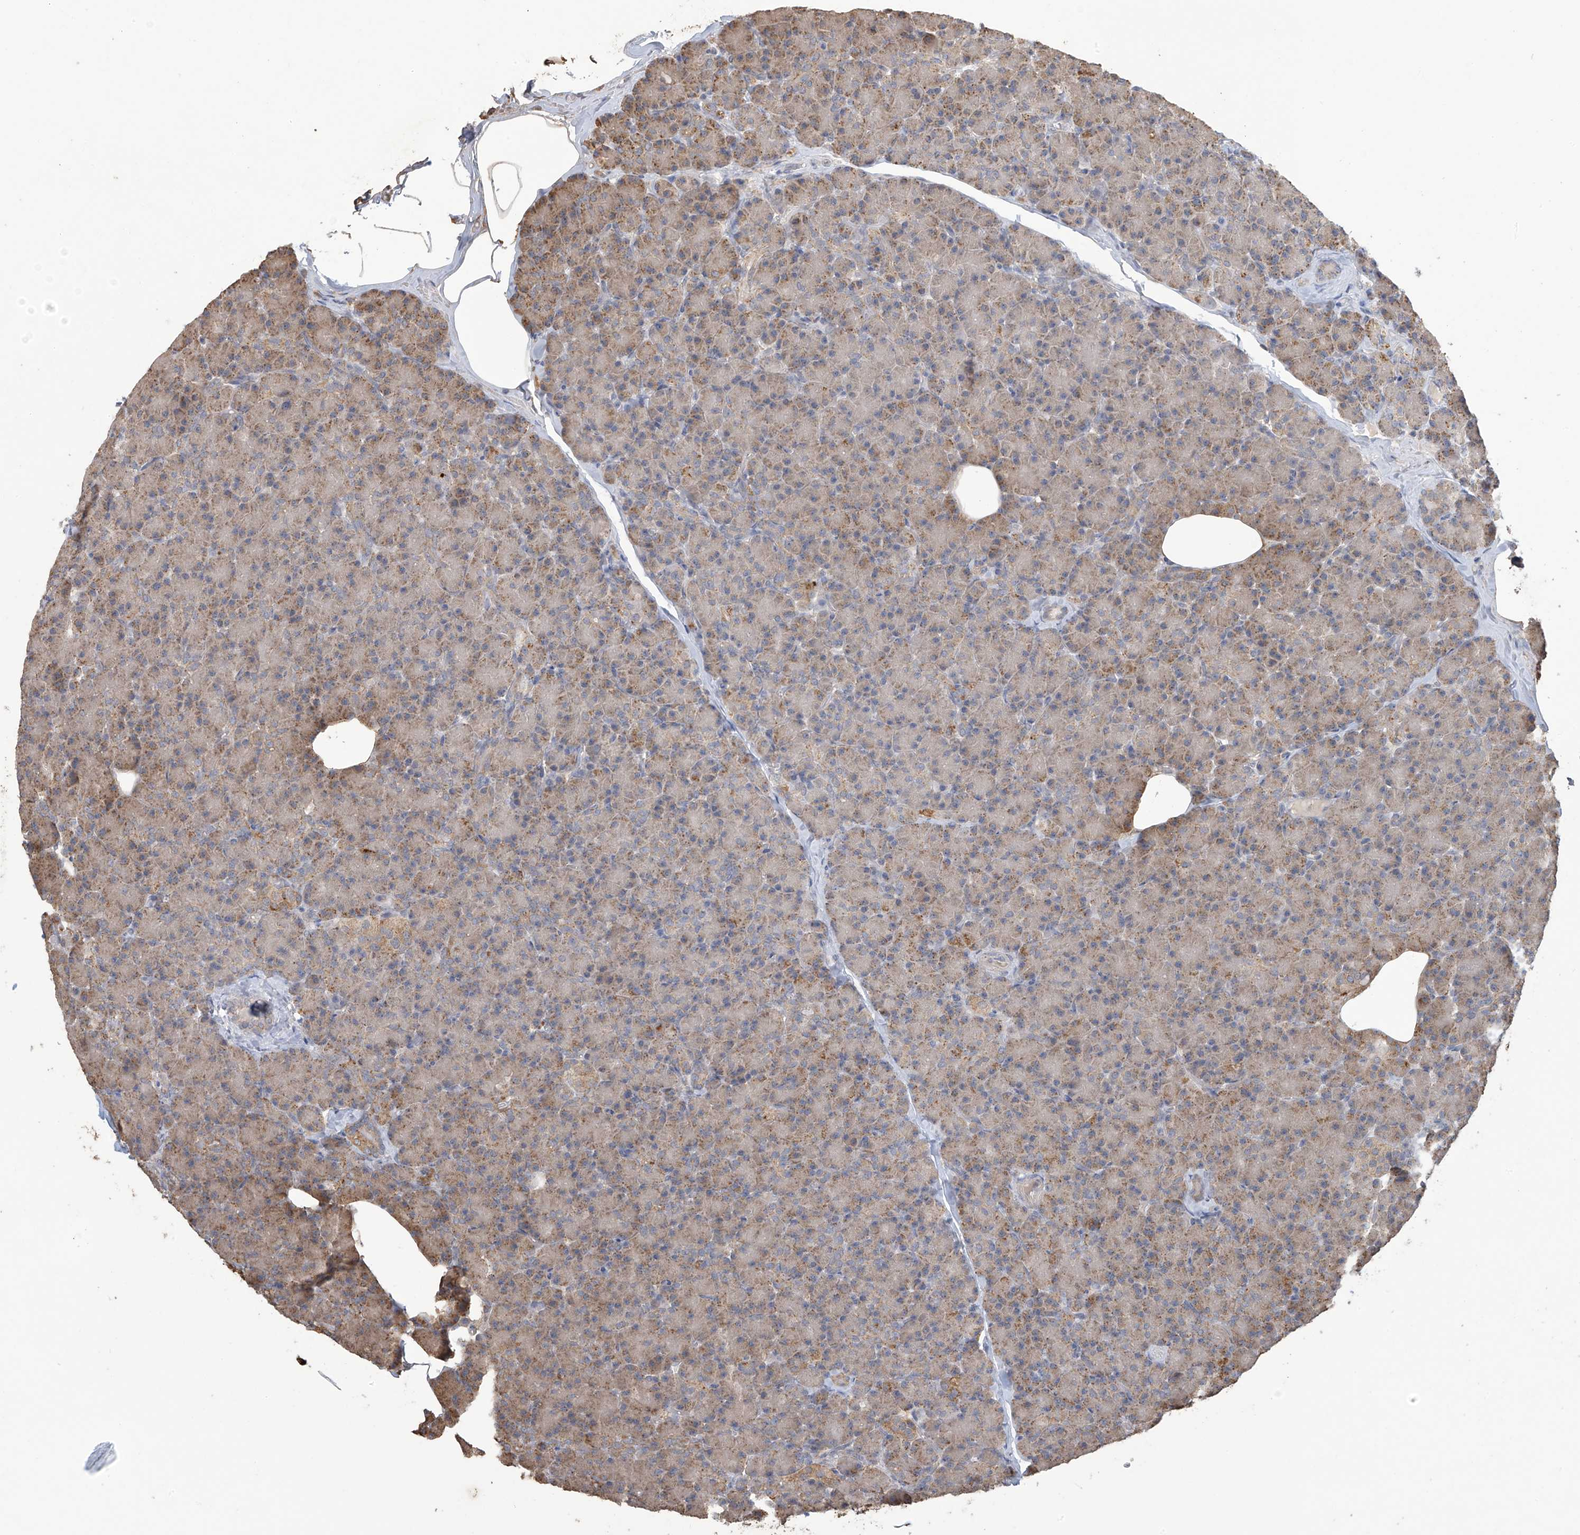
{"staining": {"intensity": "moderate", "quantity": ">75%", "location": "cytoplasmic/membranous"}, "tissue": "pancreas", "cell_type": "Exocrine glandular cells", "image_type": "normal", "snomed": [{"axis": "morphology", "description": "Normal tissue, NOS"}, {"axis": "topography", "description": "Pancreas"}], "caption": "The immunohistochemical stain highlights moderate cytoplasmic/membranous positivity in exocrine glandular cells of benign pancreas. Using DAB (brown) and hematoxylin (blue) stains, captured at high magnification using brightfield microscopy.", "gene": "SLFN14", "patient": {"sex": "female", "age": 43}}